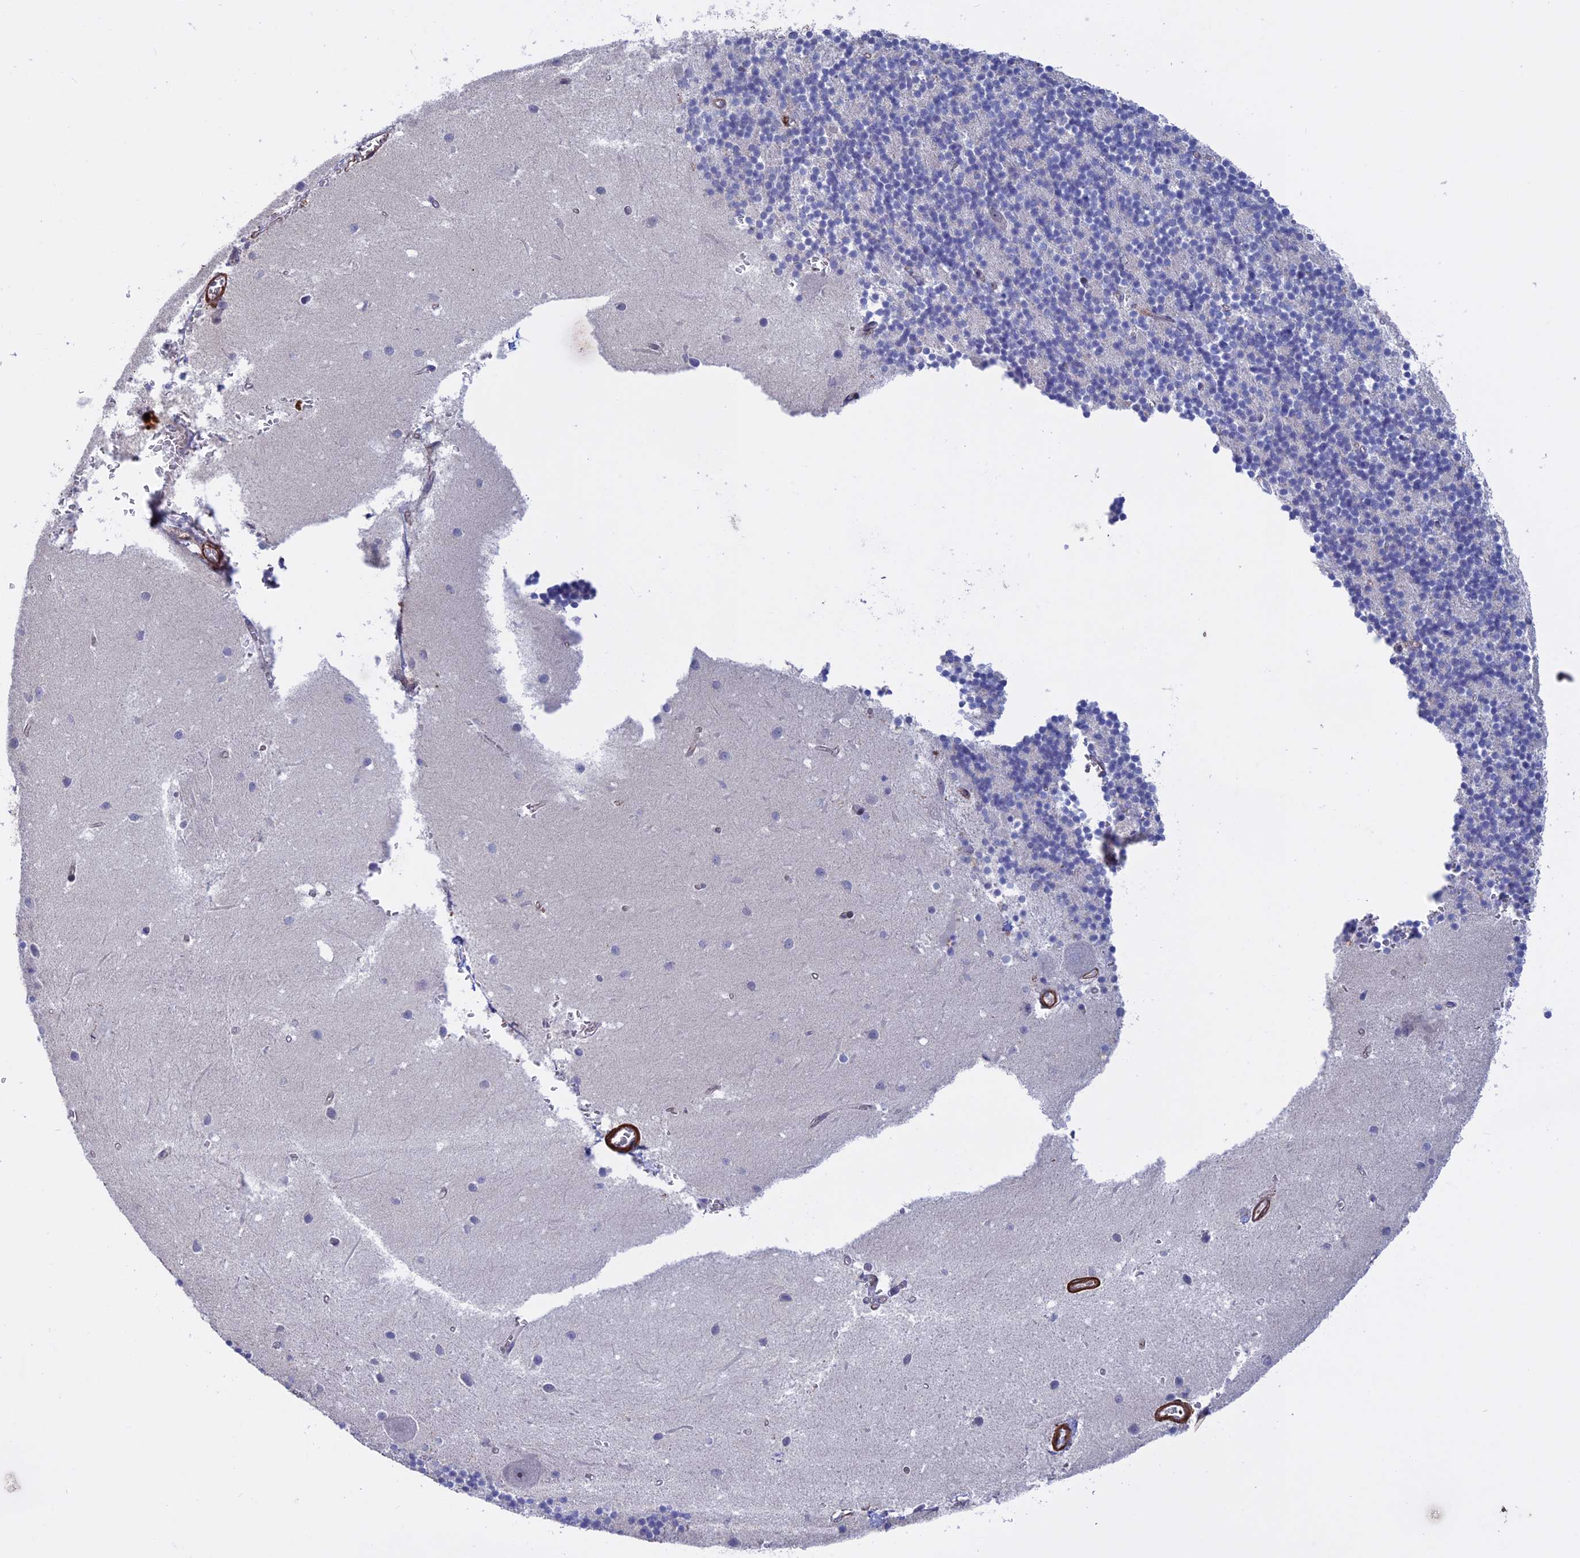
{"staining": {"intensity": "negative", "quantity": "none", "location": "none"}, "tissue": "cerebellum", "cell_type": "Cells in granular layer", "image_type": "normal", "snomed": [{"axis": "morphology", "description": "Normal tissue, NOS"}, {"axis": "topography", "description": "Cerebellum"}], "caption": "This is an IHC photomicrograph of unremarkable human cerebellum. There is no staining in cells in granular layer.", "gene": "LYPD5", "patient": {"sex": "male", "age": 54}}